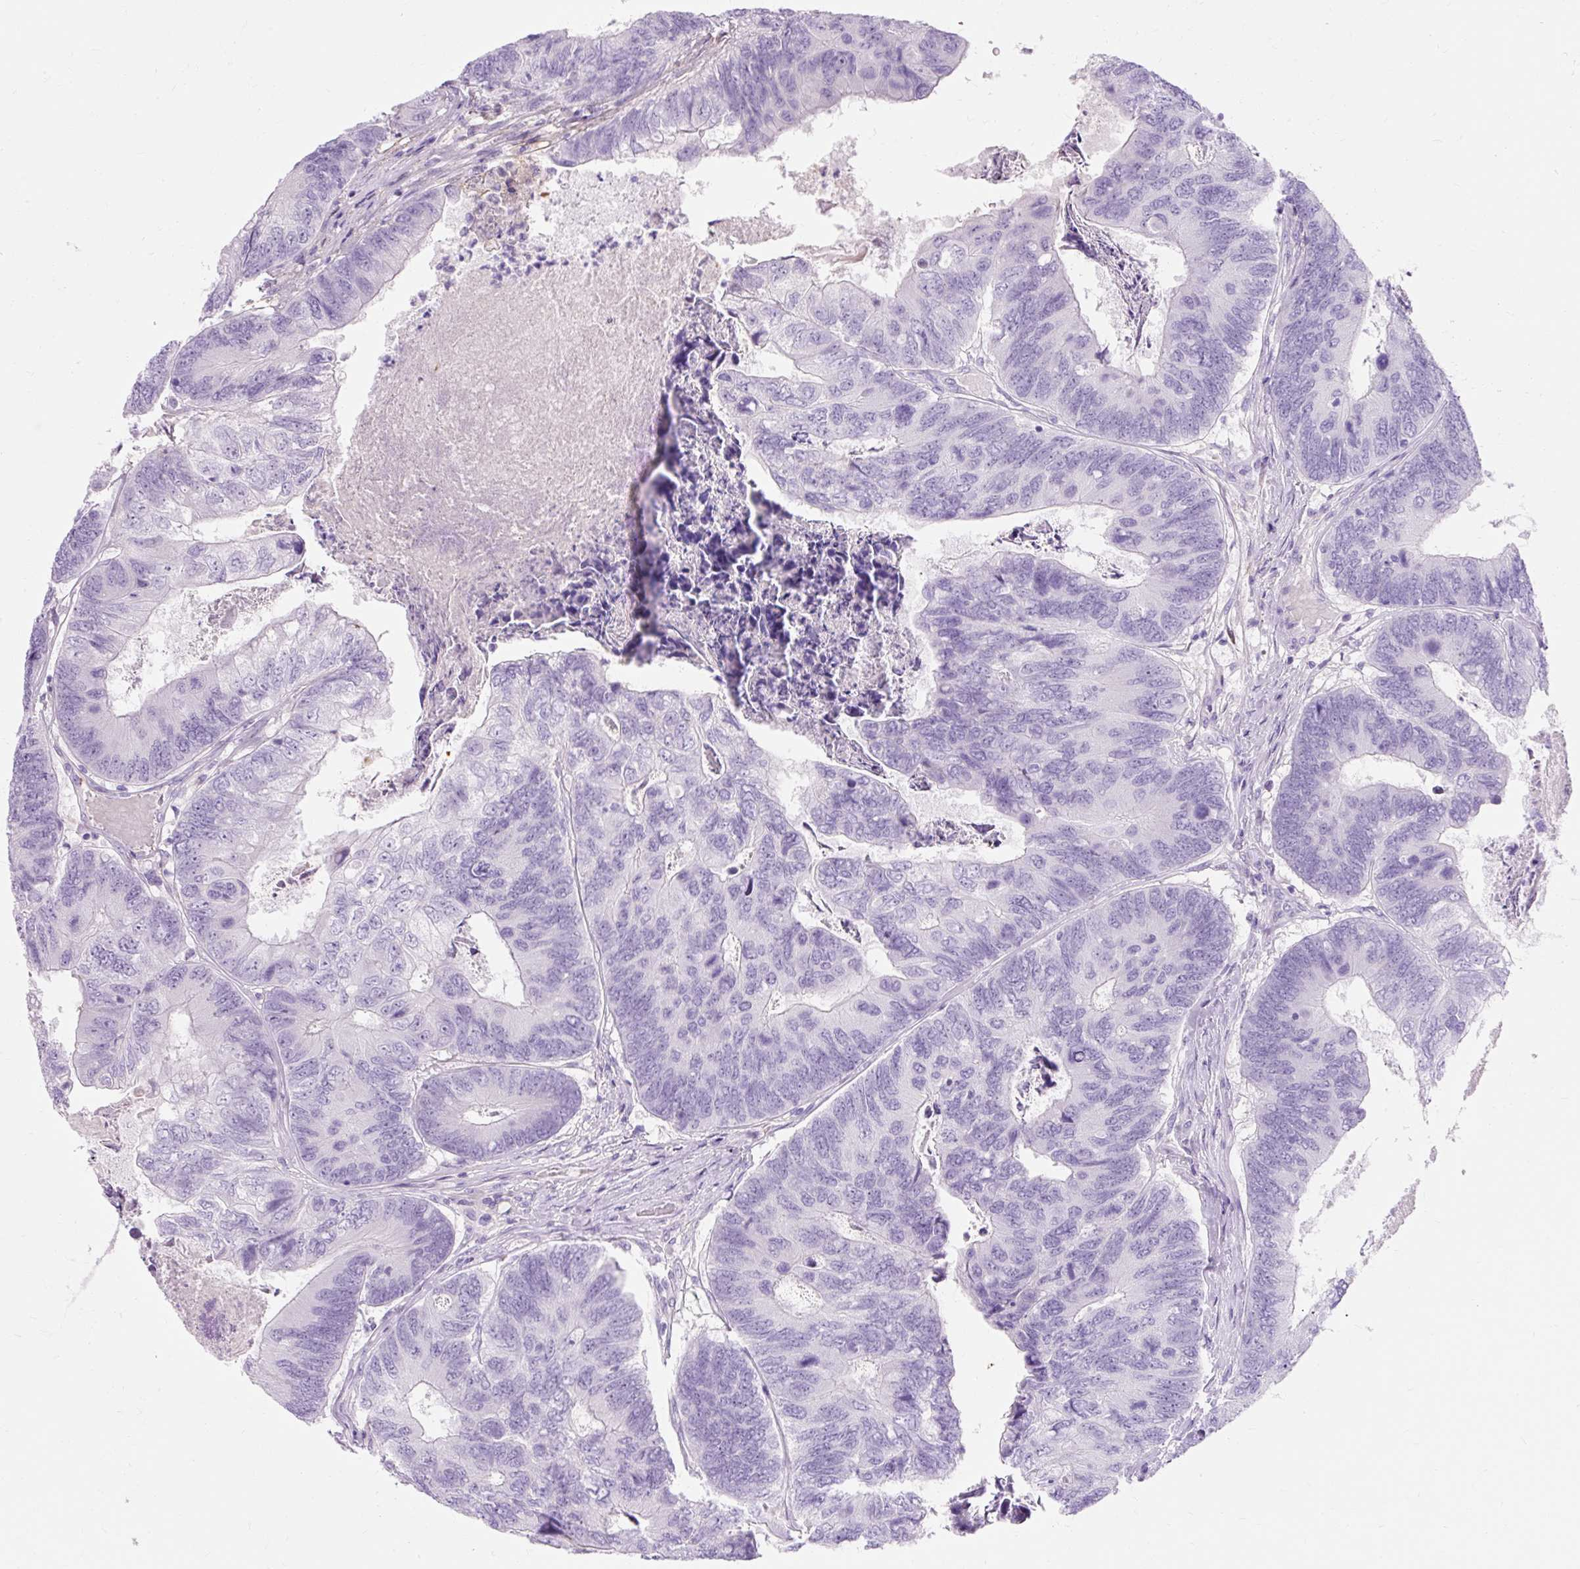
{"staining": {"intensity": "negative", "quantity": "none", "location": "none"}, "tissue": "colorectal cancer", "cell_type": "Tumor cells", "image_type": "cancer", "snomed": [{"axis": "morphology", "description": "Adenocarcinoma, NOS"}, {"axis": "topography", "description": "Colon"}], "caption": "Immunohistochemical staining of human colorectal cancer (adenocarcinoma) exhibits no significant expression in tumor cells.", "gene": "CLDN25", "patient": {"sex": "female", "age": 67}}